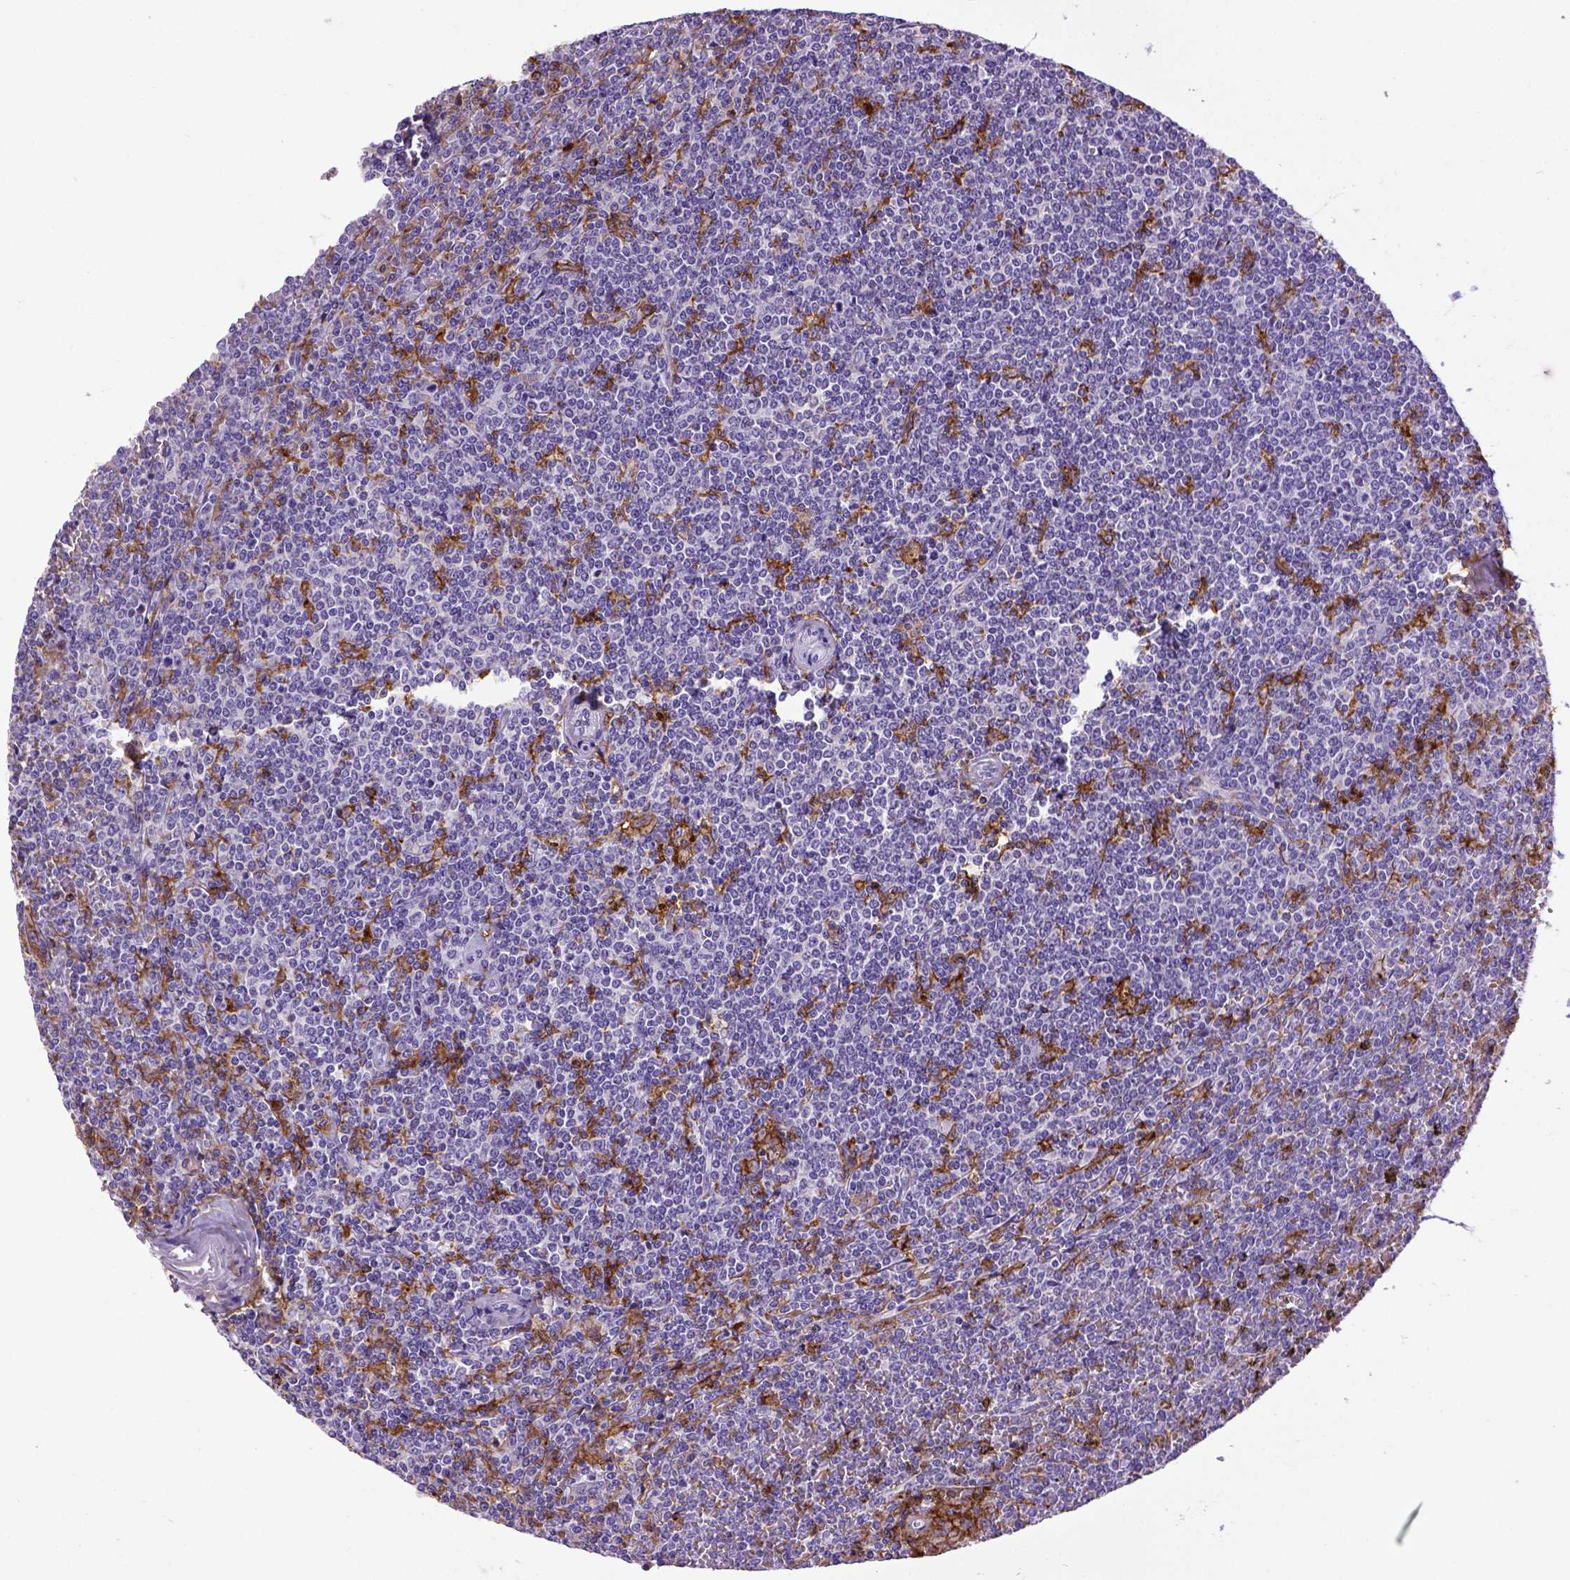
{"staining": {"intensity": "negative", "quantity": "none", "location": "none"}, "tissue": "lymphoma", "cell_type": "Tumor cells", "image_type": "cancer", "snomed": [{"axis": "morphology", "description": "Malignant lymphoma, non-Hodgkin's type, Low grade"}, {"axis": "topography", "description": "Spleen"}], "caption": "Tumor cells are negative for brown protein staining in lymphoma.", "gene": "ITGAX", "patient": {"sex": "female", "age": 19}}